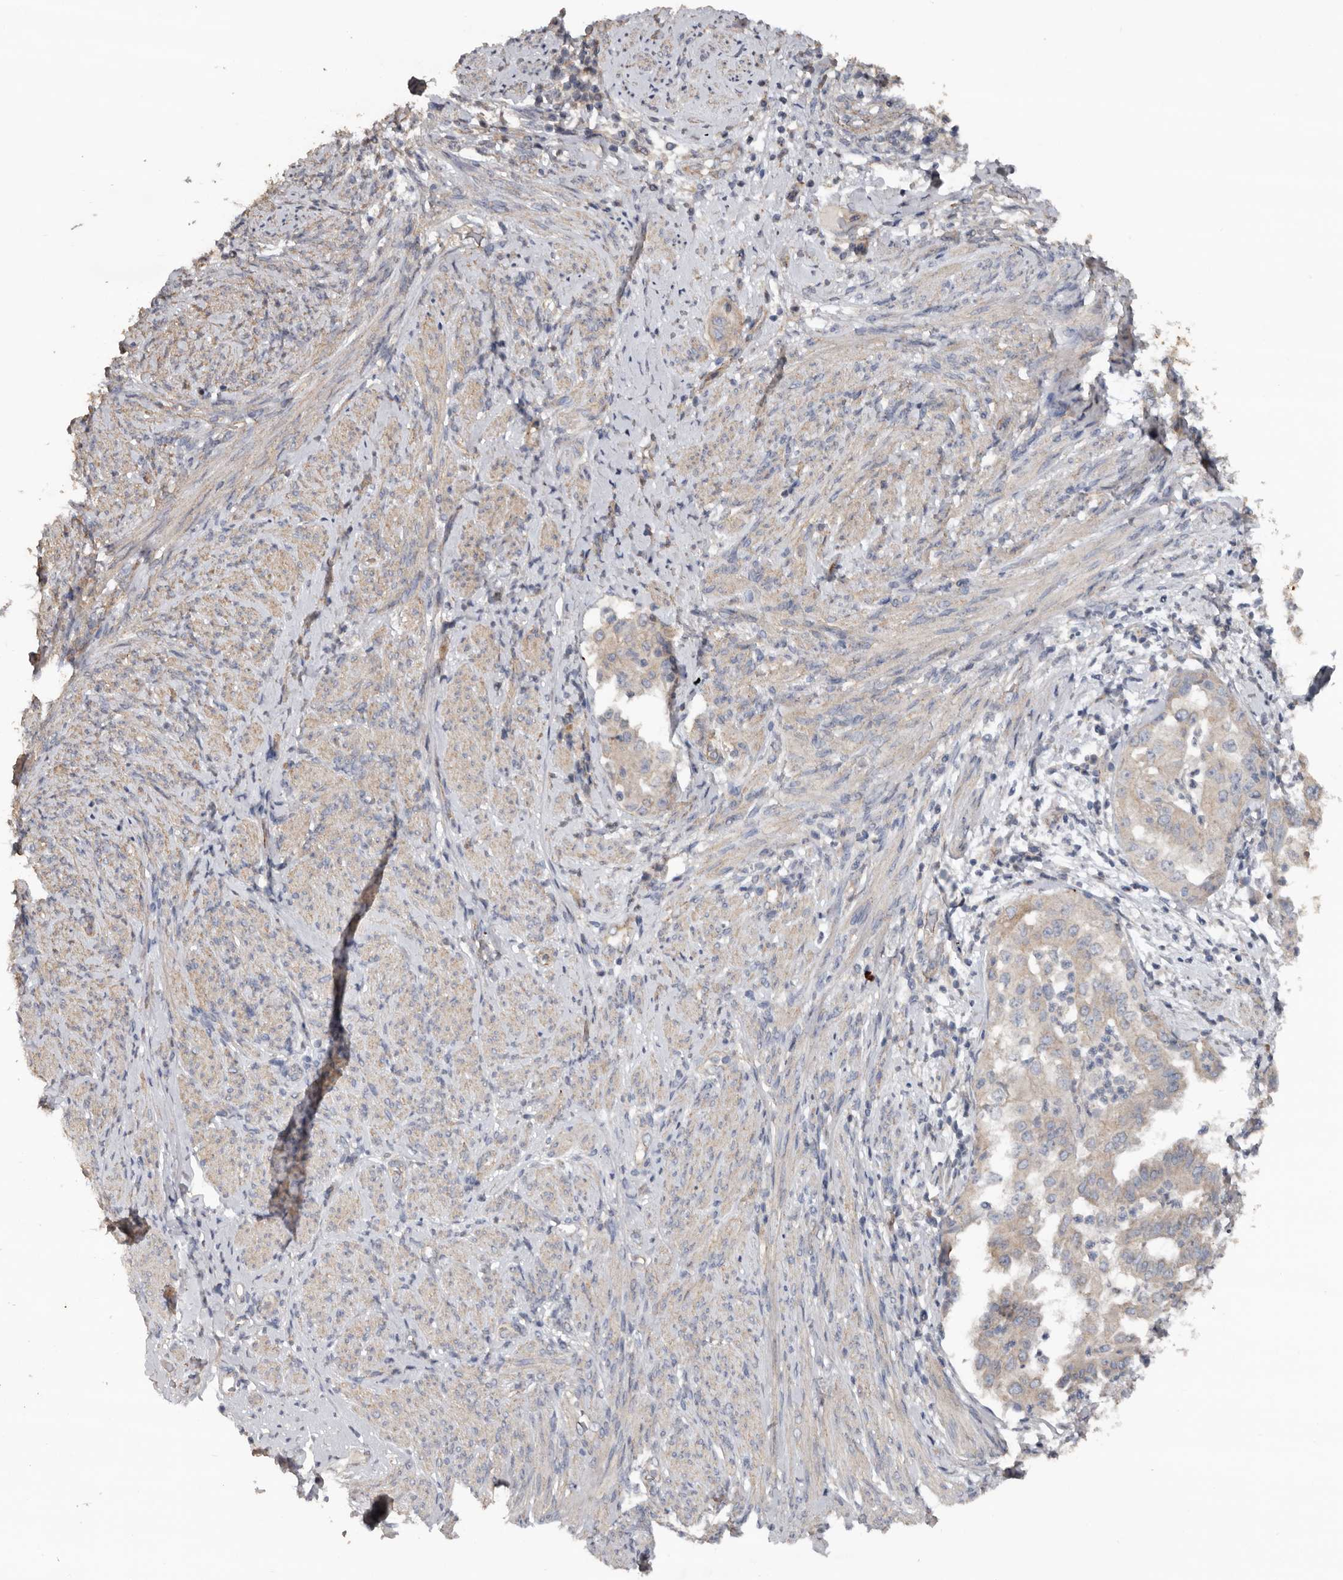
{"staining": {"intensity": "negative", "quantity": "none", "location": "none"}, "tissue": "endometrial cancer", "cell_type": "Tumor cells", "image_type": "cancer", "snomed": [{"axis": "morphology", "description": "Adenocarcinoma, NOS"}, {"axis": "topography", "description": "Endometrium"}], "caption": "This histopathology image is of adenocarcinoma (endometrial) stained with immunohistochemistry to label a protein in brown with the nuclei are counter-stained blue. There is no staining in tumor cells.", "gene": "HYAL4", "patient": {"sex": "female", "age": 85}}